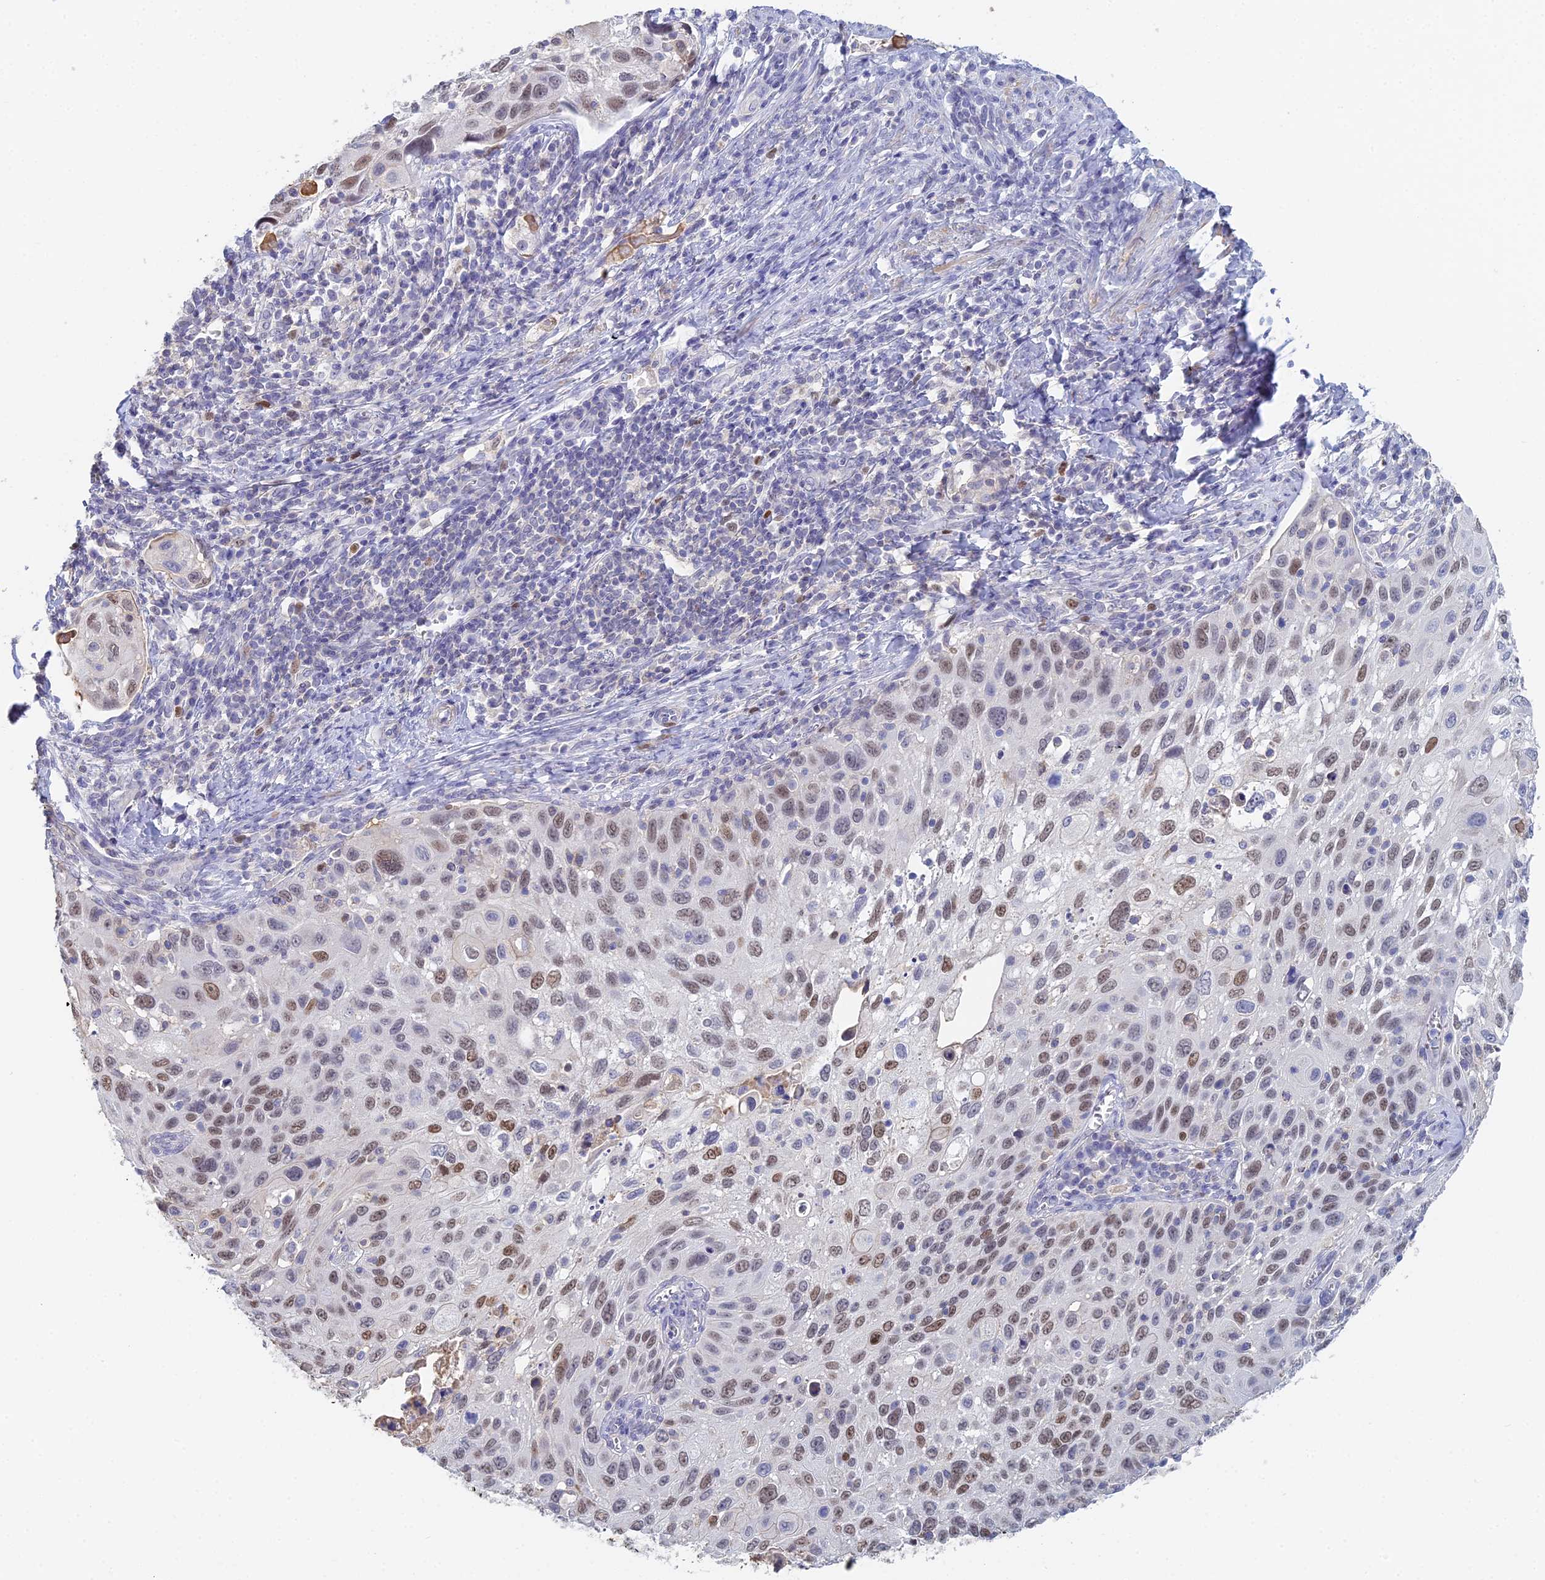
{"staining": {"intensity": "moderate", "quantity": "25%-75%", "location": "nuclear"}, "tissue": "cervical cancer", "cell_type": "Tumor cells", "image_type": "cancer", "snomed": [{"axis": "morphology", "description": "Squamous cell carcinoma, NOS"}, {"axis": "topography", "description": "Cervix"}], "caption": "Immunohistochemical staining of human squamous cell carcinoma (cervical) demonstrates medium levels of moderate nuclear protein positivity in approximately 25%-75% of tumor cells.", "gene": "MCM2", "patient": {"sex": "female", "age": 70}}